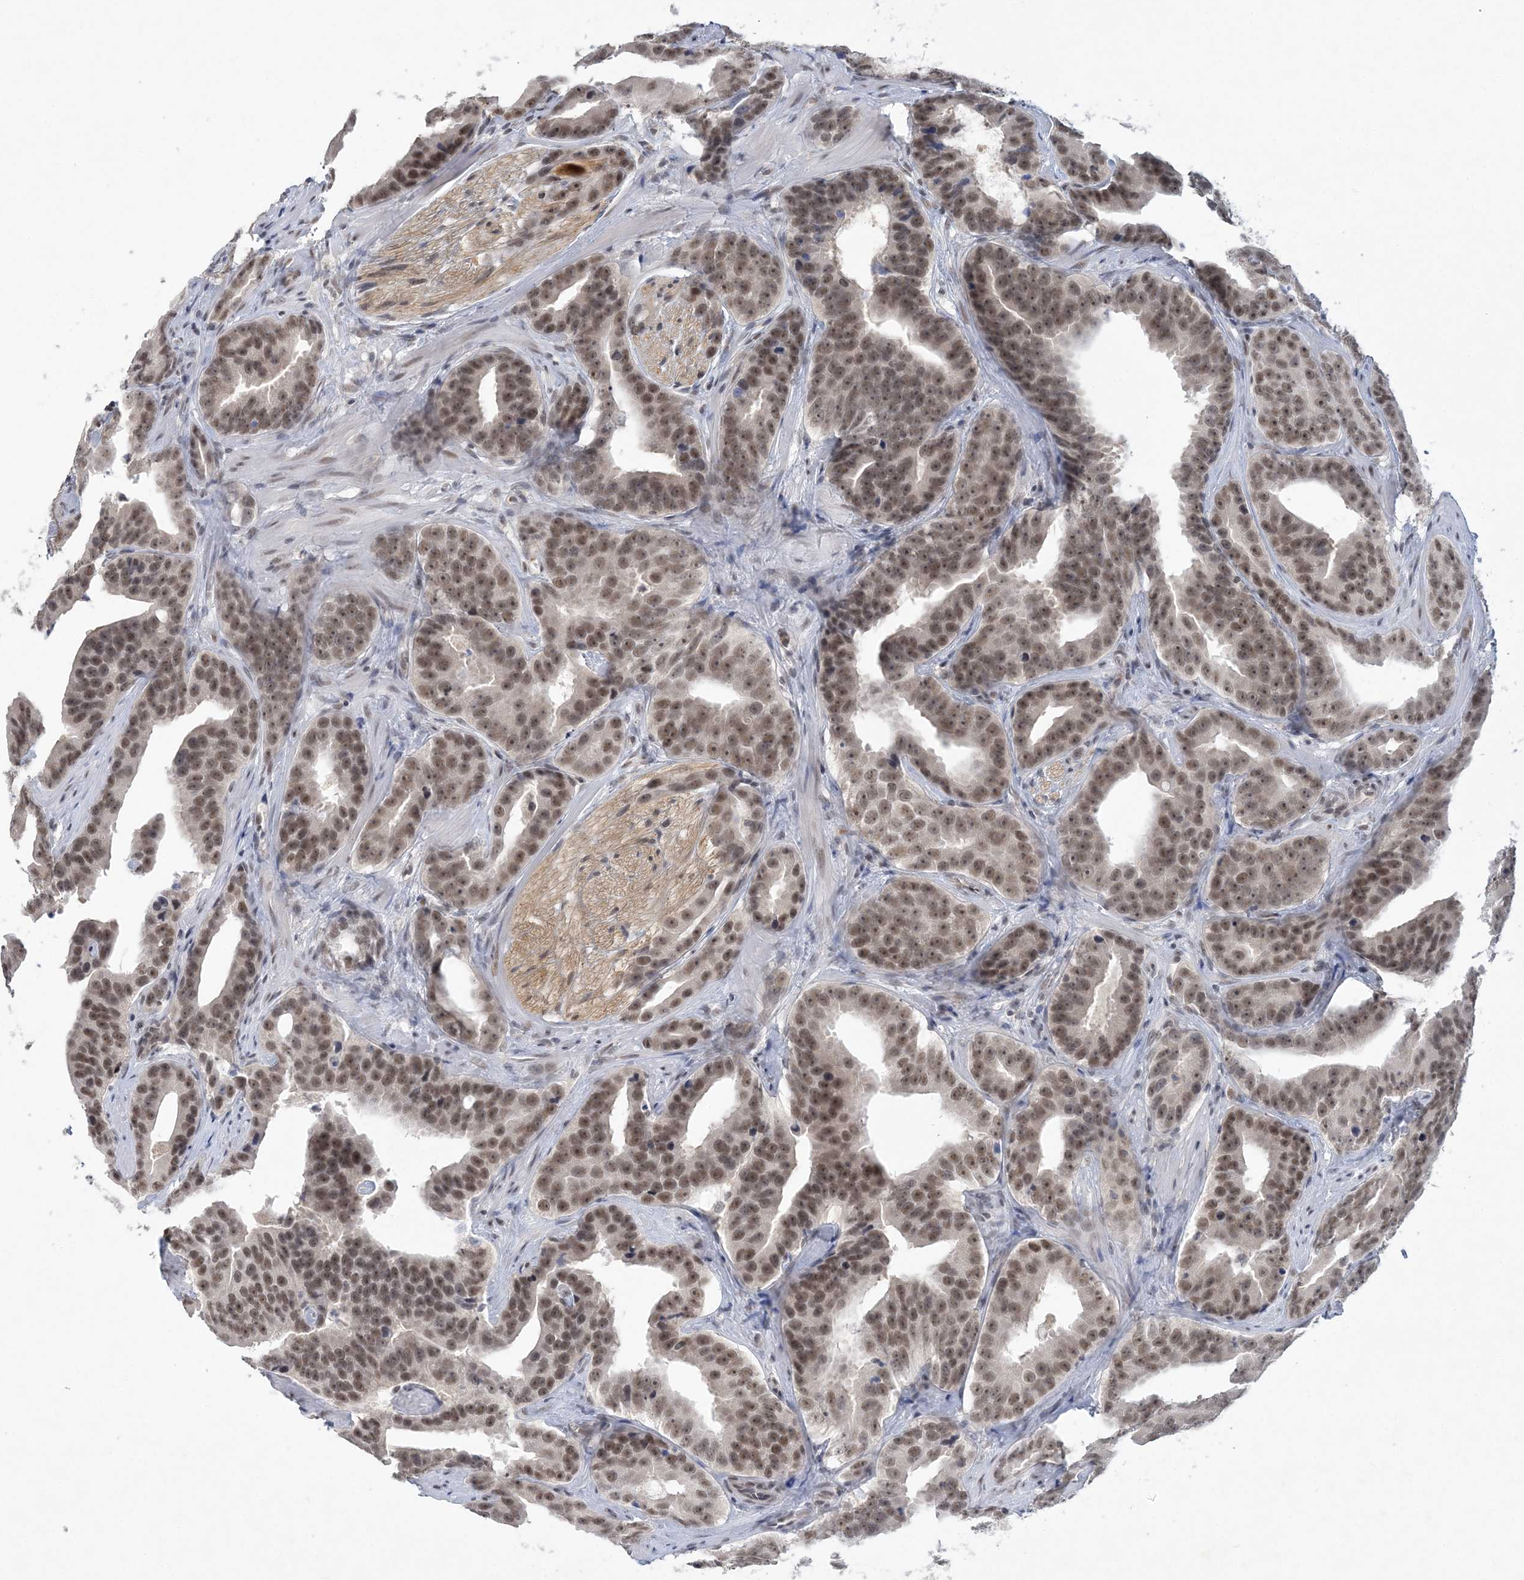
{"staining": {"intensity": "moderate", "quantity": ">75%", "location": "nuclear"}, "tissue": "prostate cancer", "cell_type": "Tumor cells", "image_type": "cancer", "snomed": [{"axis": "morphology", "description": "Adenocarcinoma, Low grade"}, {"axis": "topography", "description": "Prostate"}], "caption": "Human prostate adenocarcinoma (low-grade) stained for a protein (brown) reveals moderate nuclear positive expression in about >75% of tumor cells.", "gene": "KMT2D", "patient": {"sex": "male", "age": 59}}